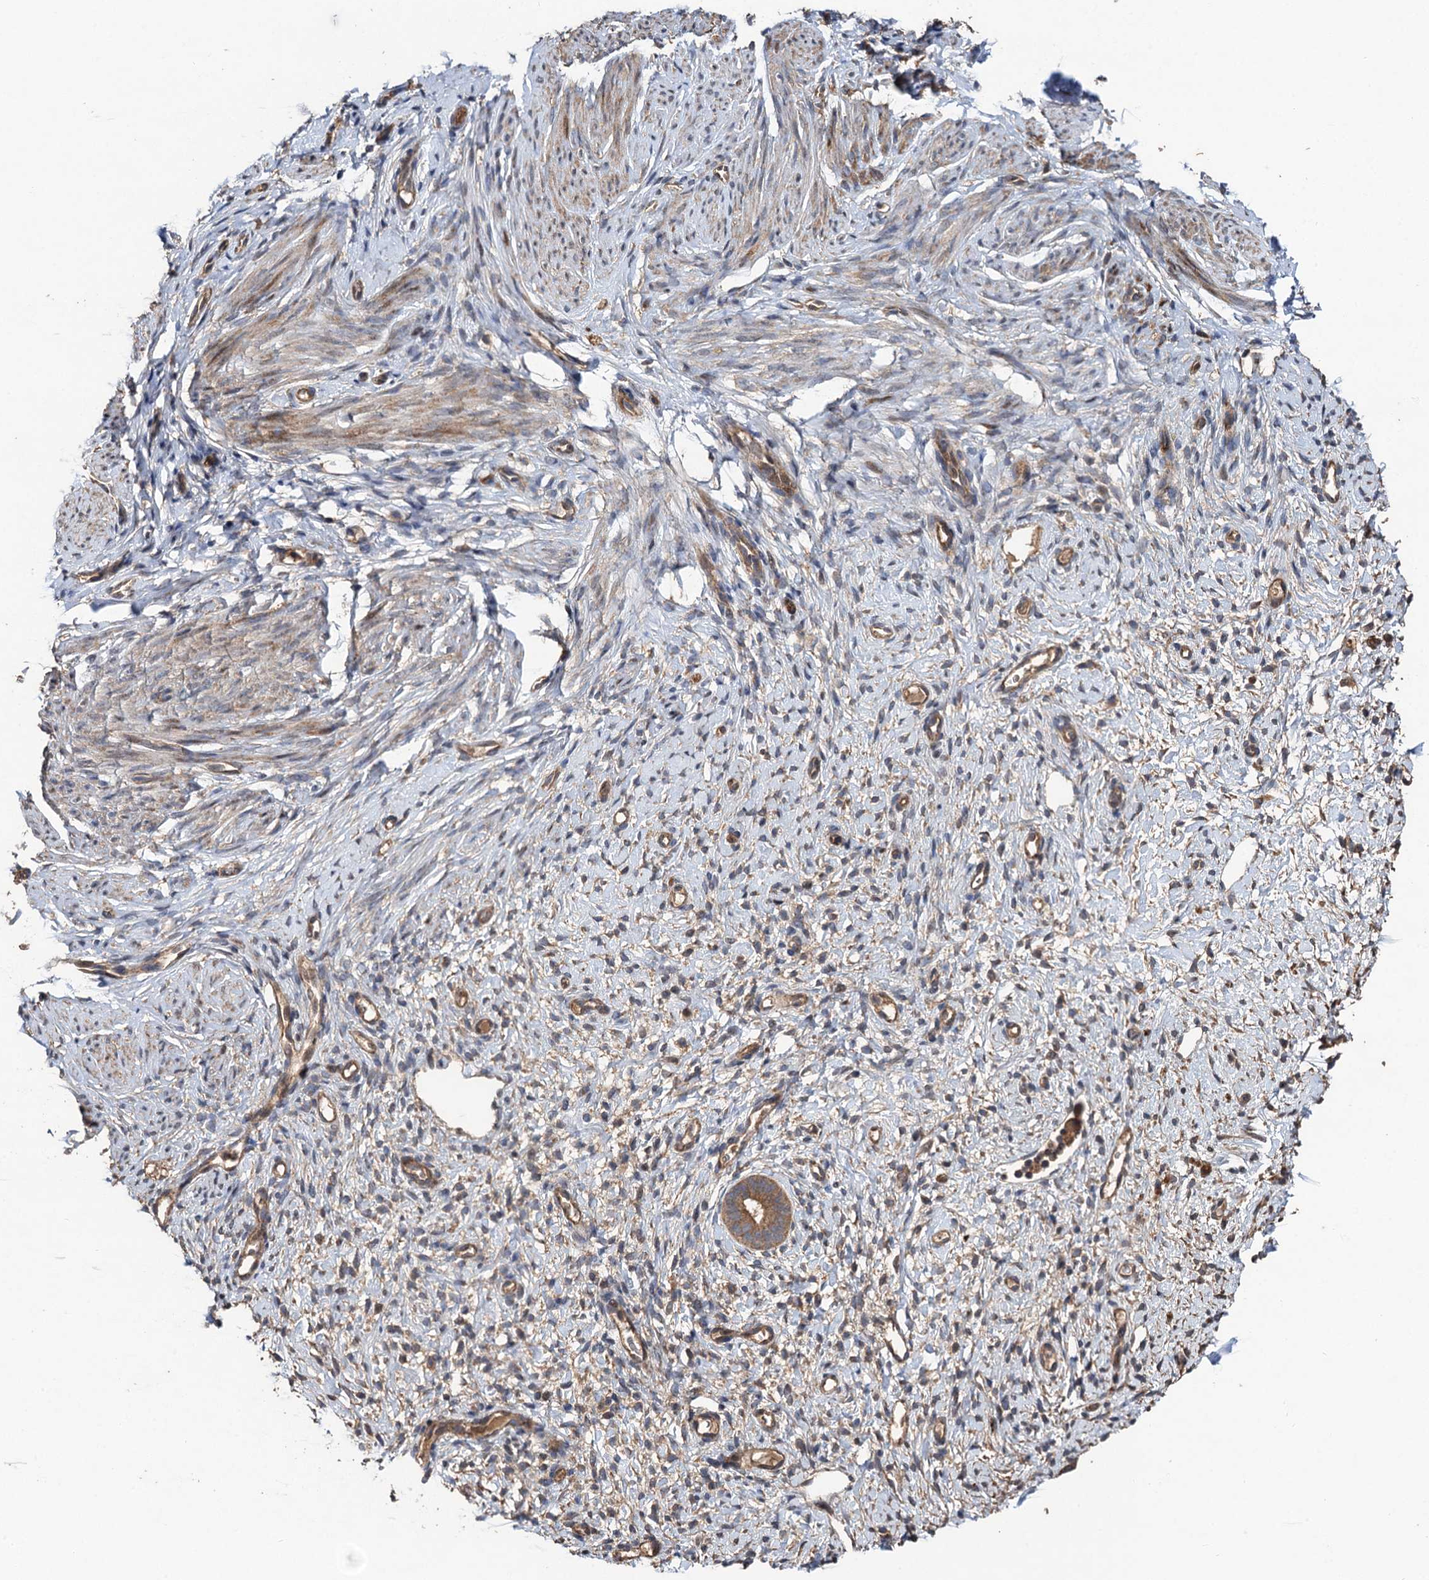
{"staining": {"intensity": "negative", "quantity": "none", "location": "none"}, "tissue": "endometrium", "cell_type": "Cells in endometrial stroma", "image_type": "normal", "snomed": [{"axis": "morphology", "description": "Normal tissue, NOS"}, {"axis": "topography", "description": "Endometrium"}], "caption": "DAB immunohistochemical staining of benign endometrium exhibits no significant staining in cells in endometrial stroma. Brightfield microscopy of IHC stained with DAB (brown) and hematoxylin (blue), captured at high magnification.", "gene": "TMEM39B", "patient": {"sex": "female", "age": 65}}